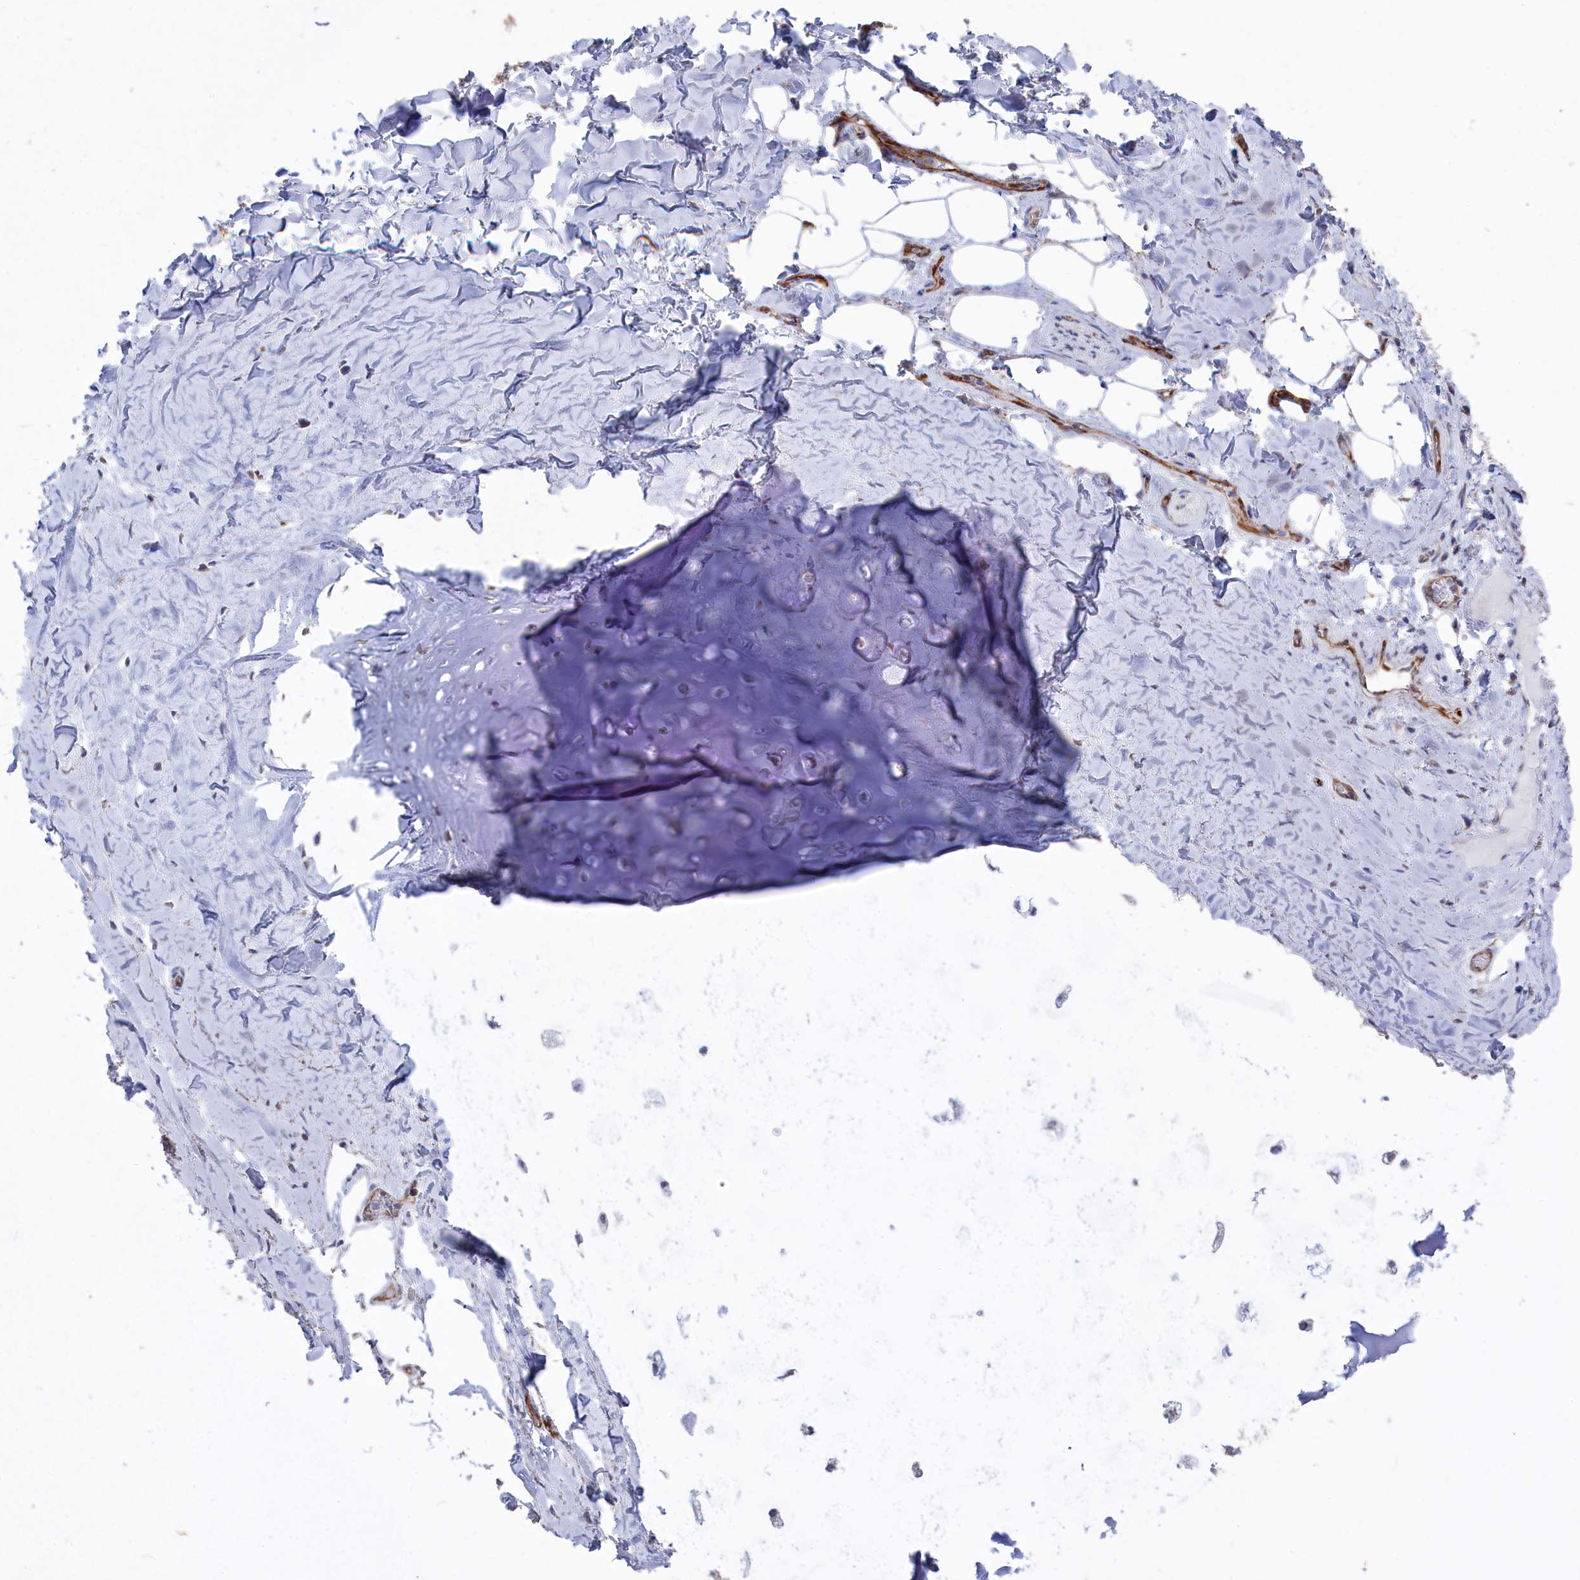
{"staining": {"intensity": "negative", "quantity": "none", "location": "none"}, "tissue": "adipose tissue", "cell_type": "Adipocytes", "image_type": "normal", "snomed": [{"axis": "morphology", "description": "Normal tissue, NOS"}, {"axis": "topography", "description": "Lymph node"}, {"axis": "topography", "description": "Cartilage tissue"}, {"axis": "topography", "description": "Bronchus"}], "caption": "Human adipose tissue stained for a protein using immunohistochemistry (IHC) shows no expression in adipocytes.", "gene": "SEMG2", "patient": {"sex": "male", "age": 63}}